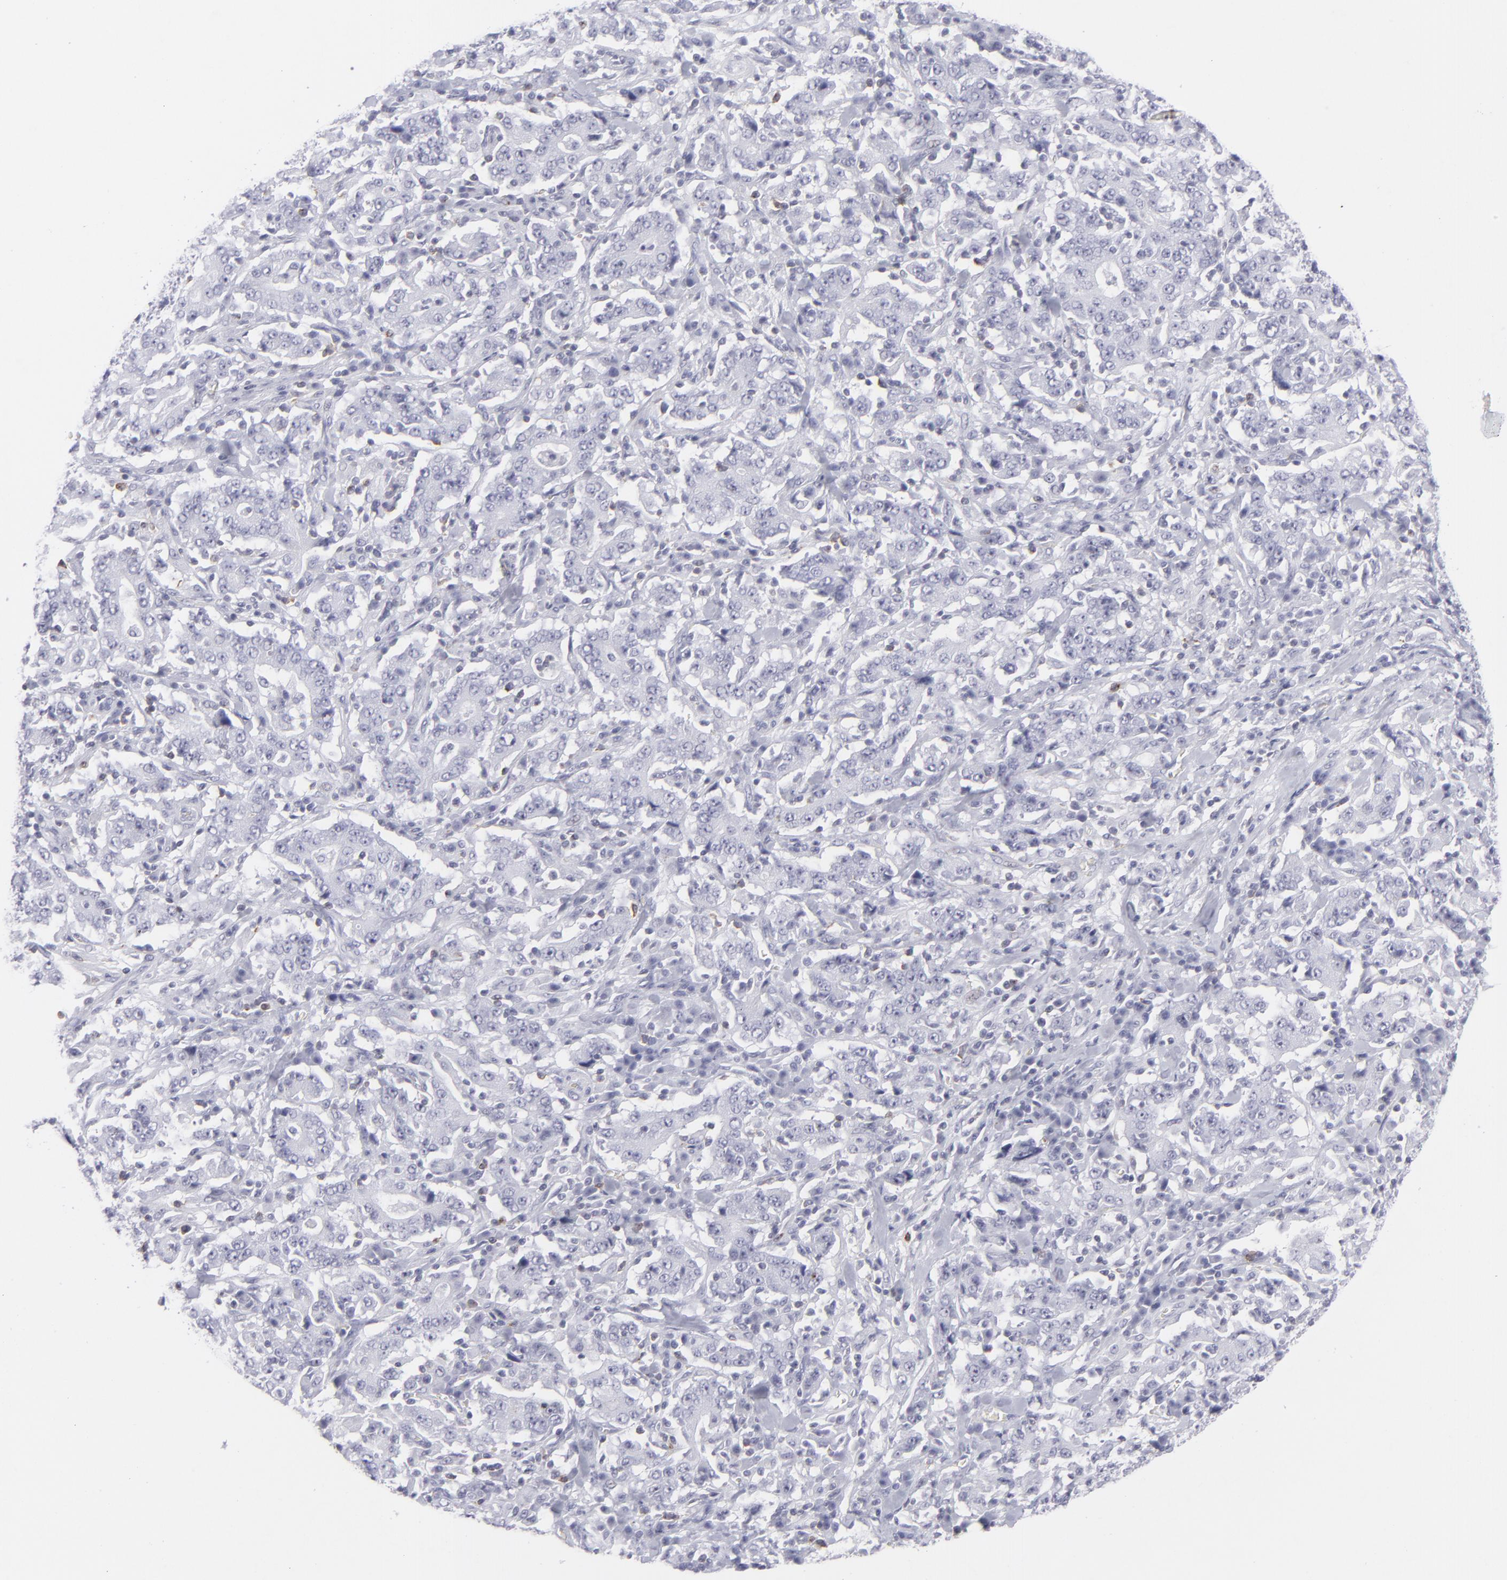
{"staining": {"intensity": "negative", "quantity": "none", "location": "none"}, "tissue": "stomach cancer", "cell_type": "Tumor cells", "image_type": "cancer", "snomed": [{"axis": "morphology", "description": "Normal tissue, NOS"}, {"axis": "morphology", "description": "Adenocarcinoma, NOS"}, {"axis": "topography", "description": "Stomach, upper"}, {"axis": "topography", "description": "Stomach"}], "caption": "The histopathology image reveals no significant positivity in tumor cells of stomach cancer (adenocarcinoma). (Brightfield microscopy of DAB (3,3'-diaminobenzidine) immunohistochemistry at high magnification).", "gene": "CD7", "patient": {"sex": "male", "age": 59}}